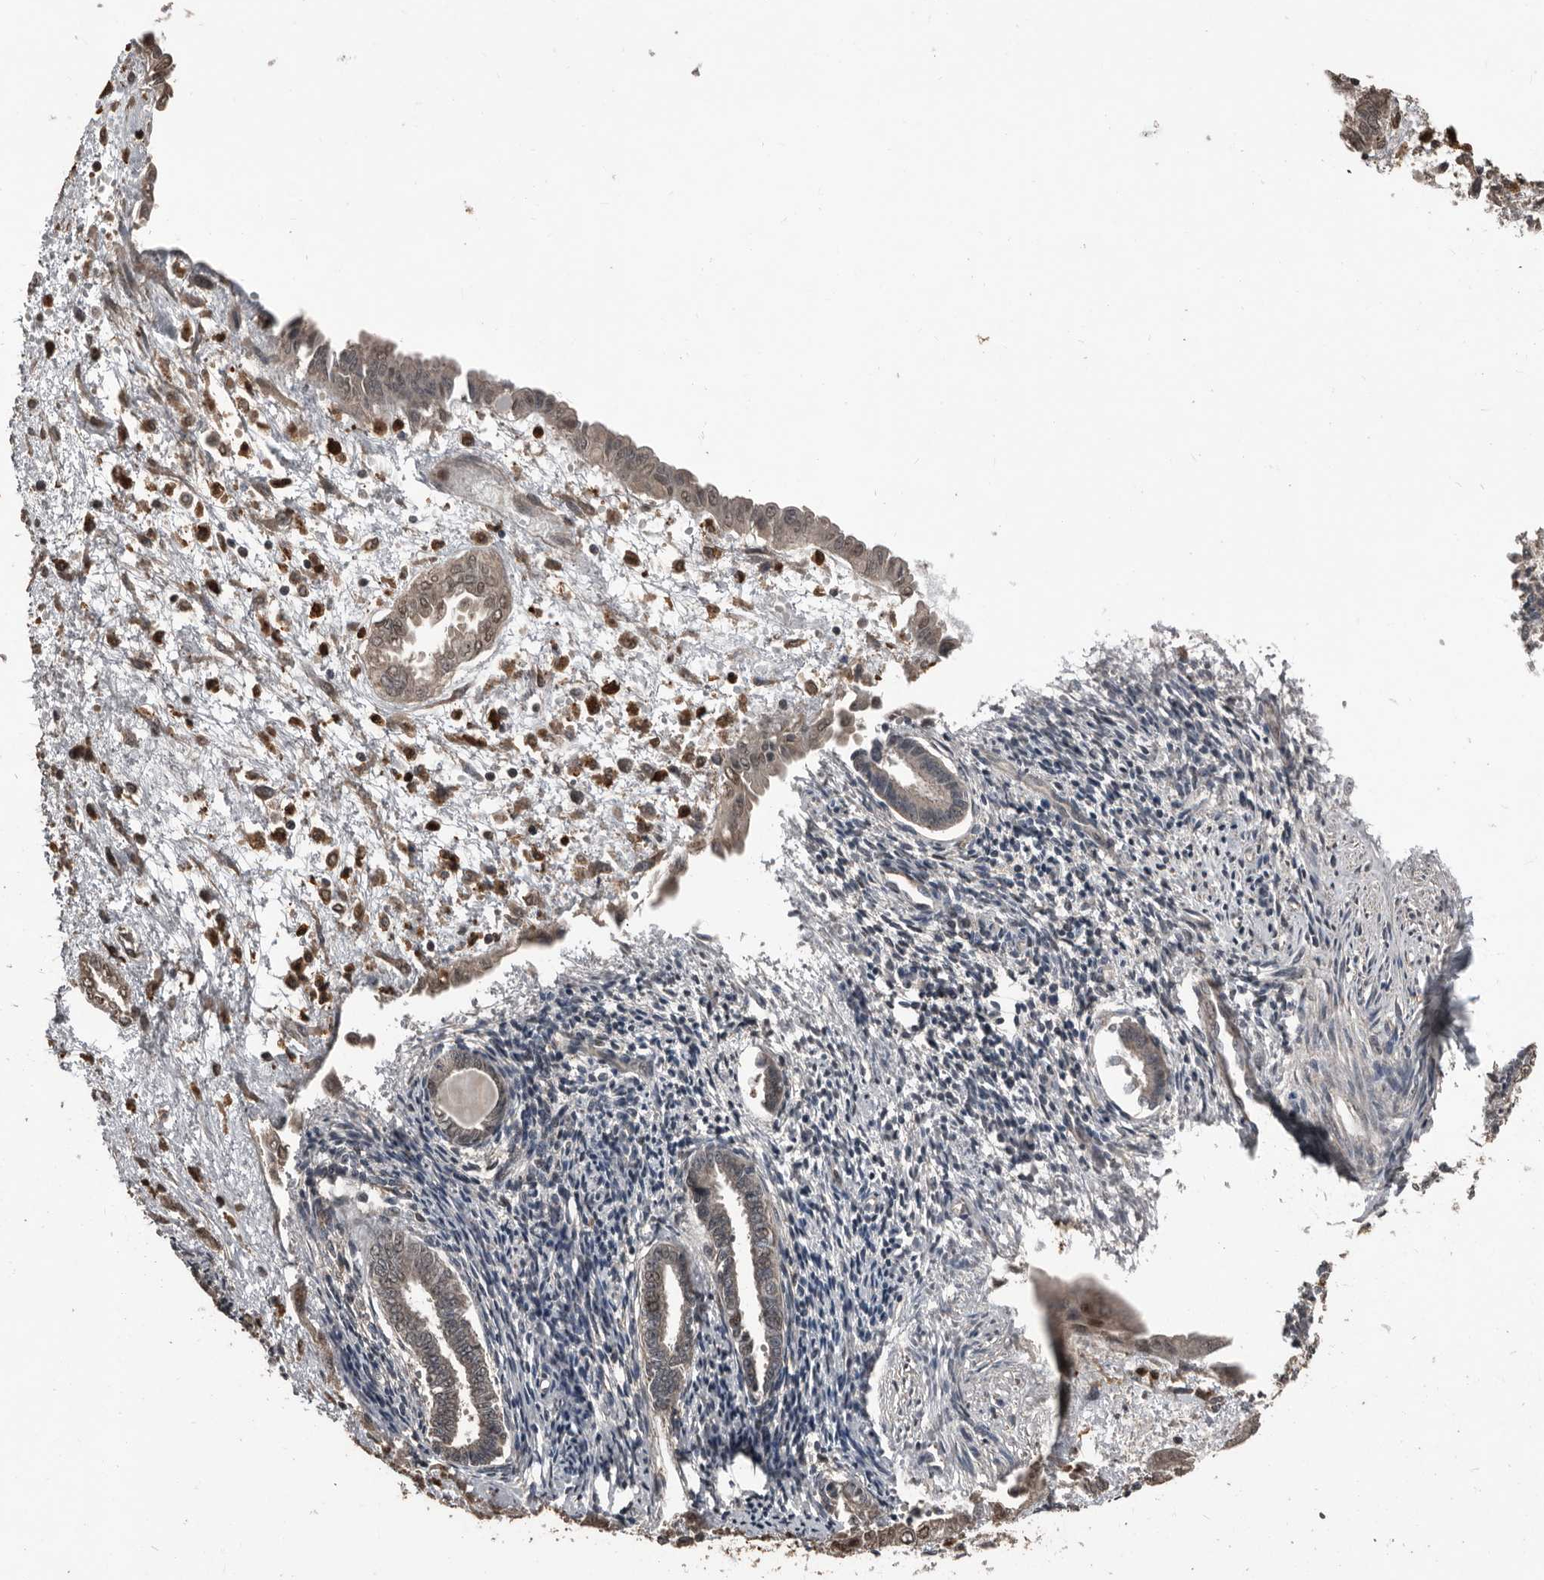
{"staining": {"intensity": "negative", "quantity": "none", "location": "none"}, "tissue": "endometrium", "cell_type": "Cells in endometrial stroma", "image_type": "normal", "snomed": [{"axis": "morphology", "description": "Normal tissue, NOS"}, {"axis": "topography", "description": "Endometrium"}], "caption": "Immunohistochemistry of normal human endometrium reveals no expression in cells in endometrial stroma. (DAB (3,3'-diaminobenzidine) immunohistochemistry, high magnification).", "gene": "FSBP", "patient": {"sex": "female", "age": 56}}